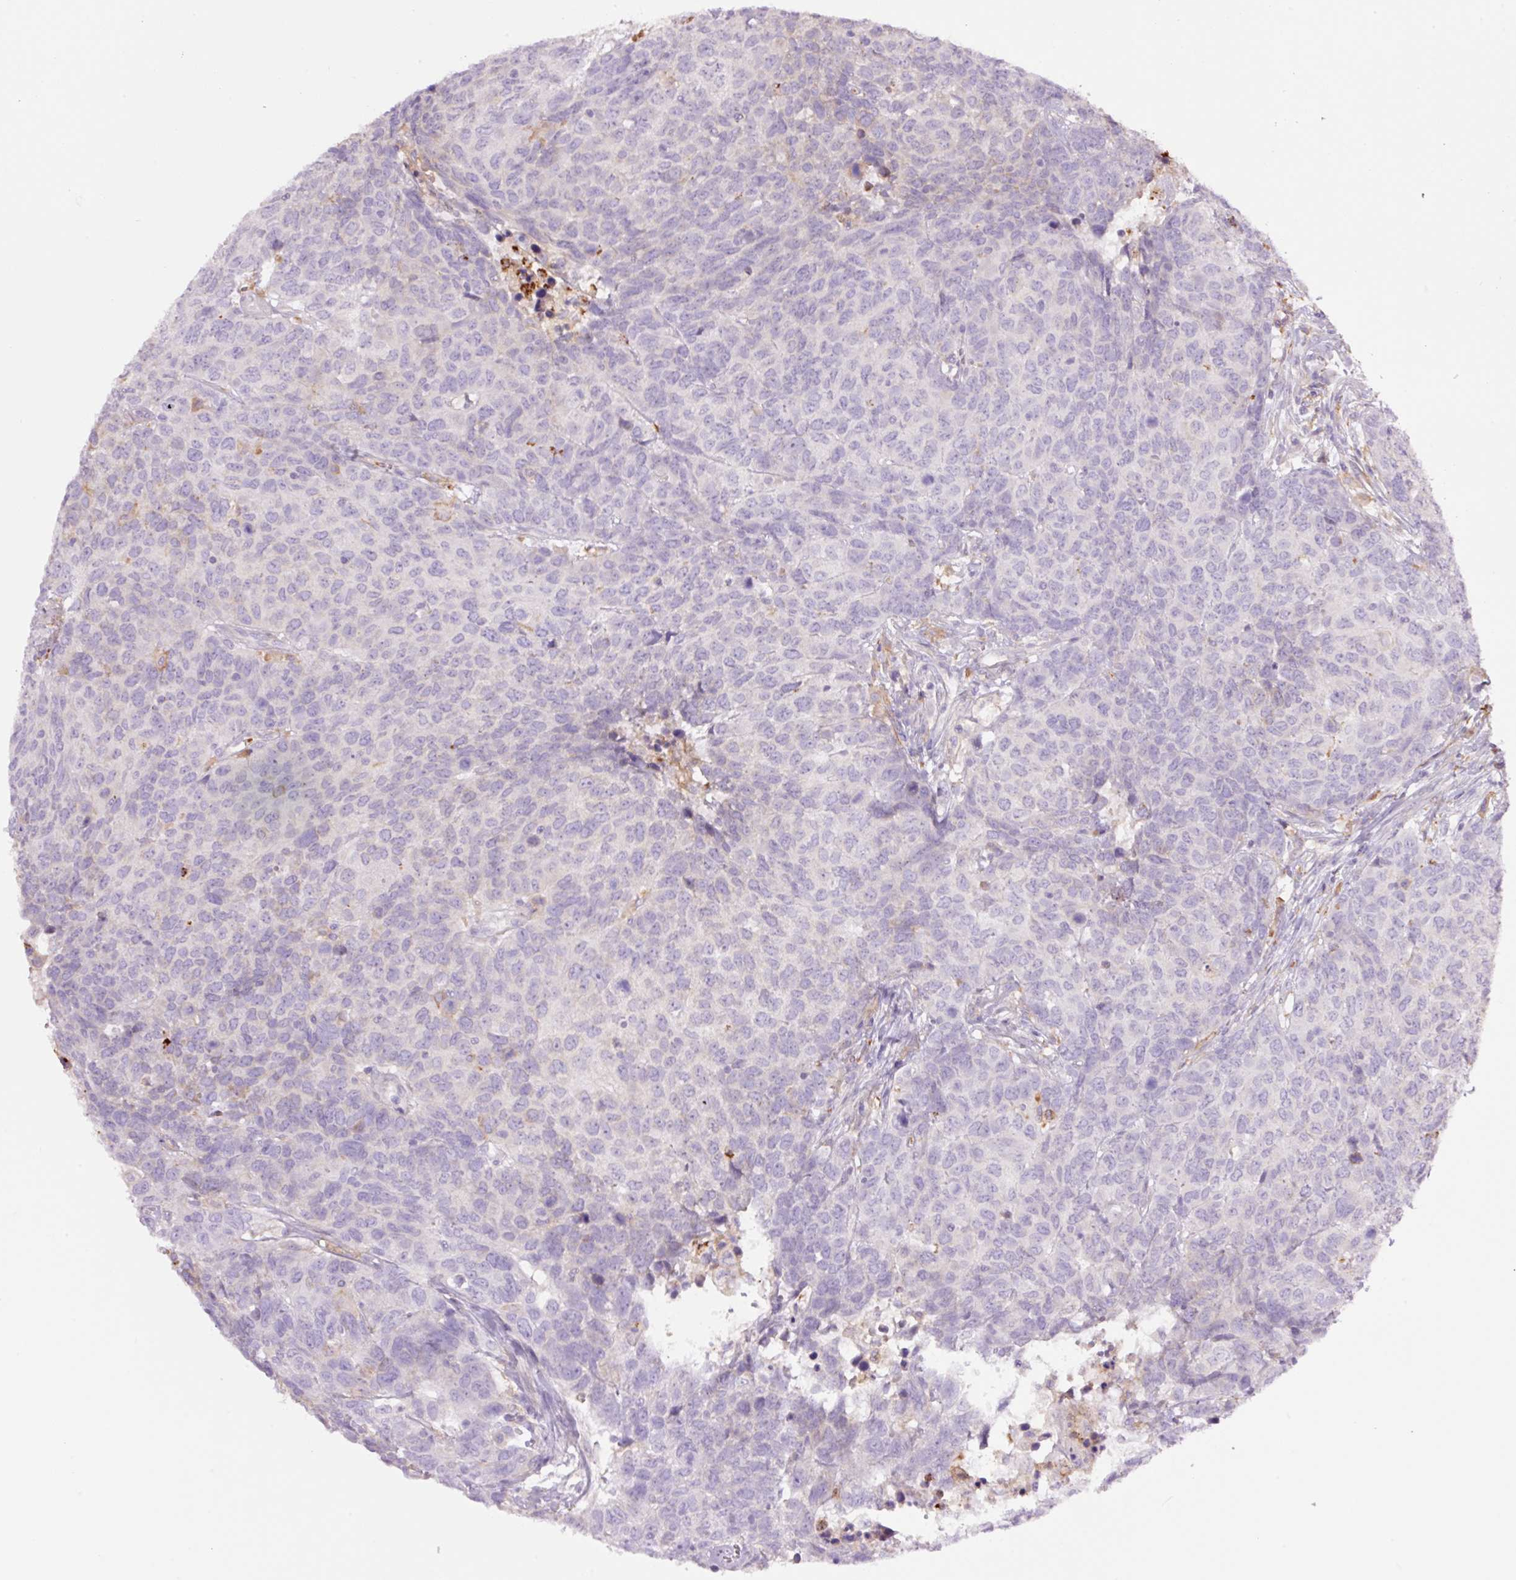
{"staining": {"intensity": "negative", "quantity": "none", "location": "none"}, "tissue": "head and neck cancer", "cell_type": "Tumor cells", "image_type": "cancer", "snomed": [{"axis": "morphology", "description": "Normal tissue, NOS"}, {"axis": "morphology", "description": "Squamous cell carcinoma, NOS"}, {"axis": "topography", "description": "Skeletal muscle"}, {"axis": "topography", "description": "Vascular tissue"}, {"axis": "topography", "description": "Peripheral nerve tissue"}, {"axis": "topography", "description": "Head-Neck"}], "caption": "Tumor cells show no significant positivity in head and neck cancer (squamous cell carcinoma).", "gene": "SH2D6", "patient": {"sex": "male", "age": 66}}